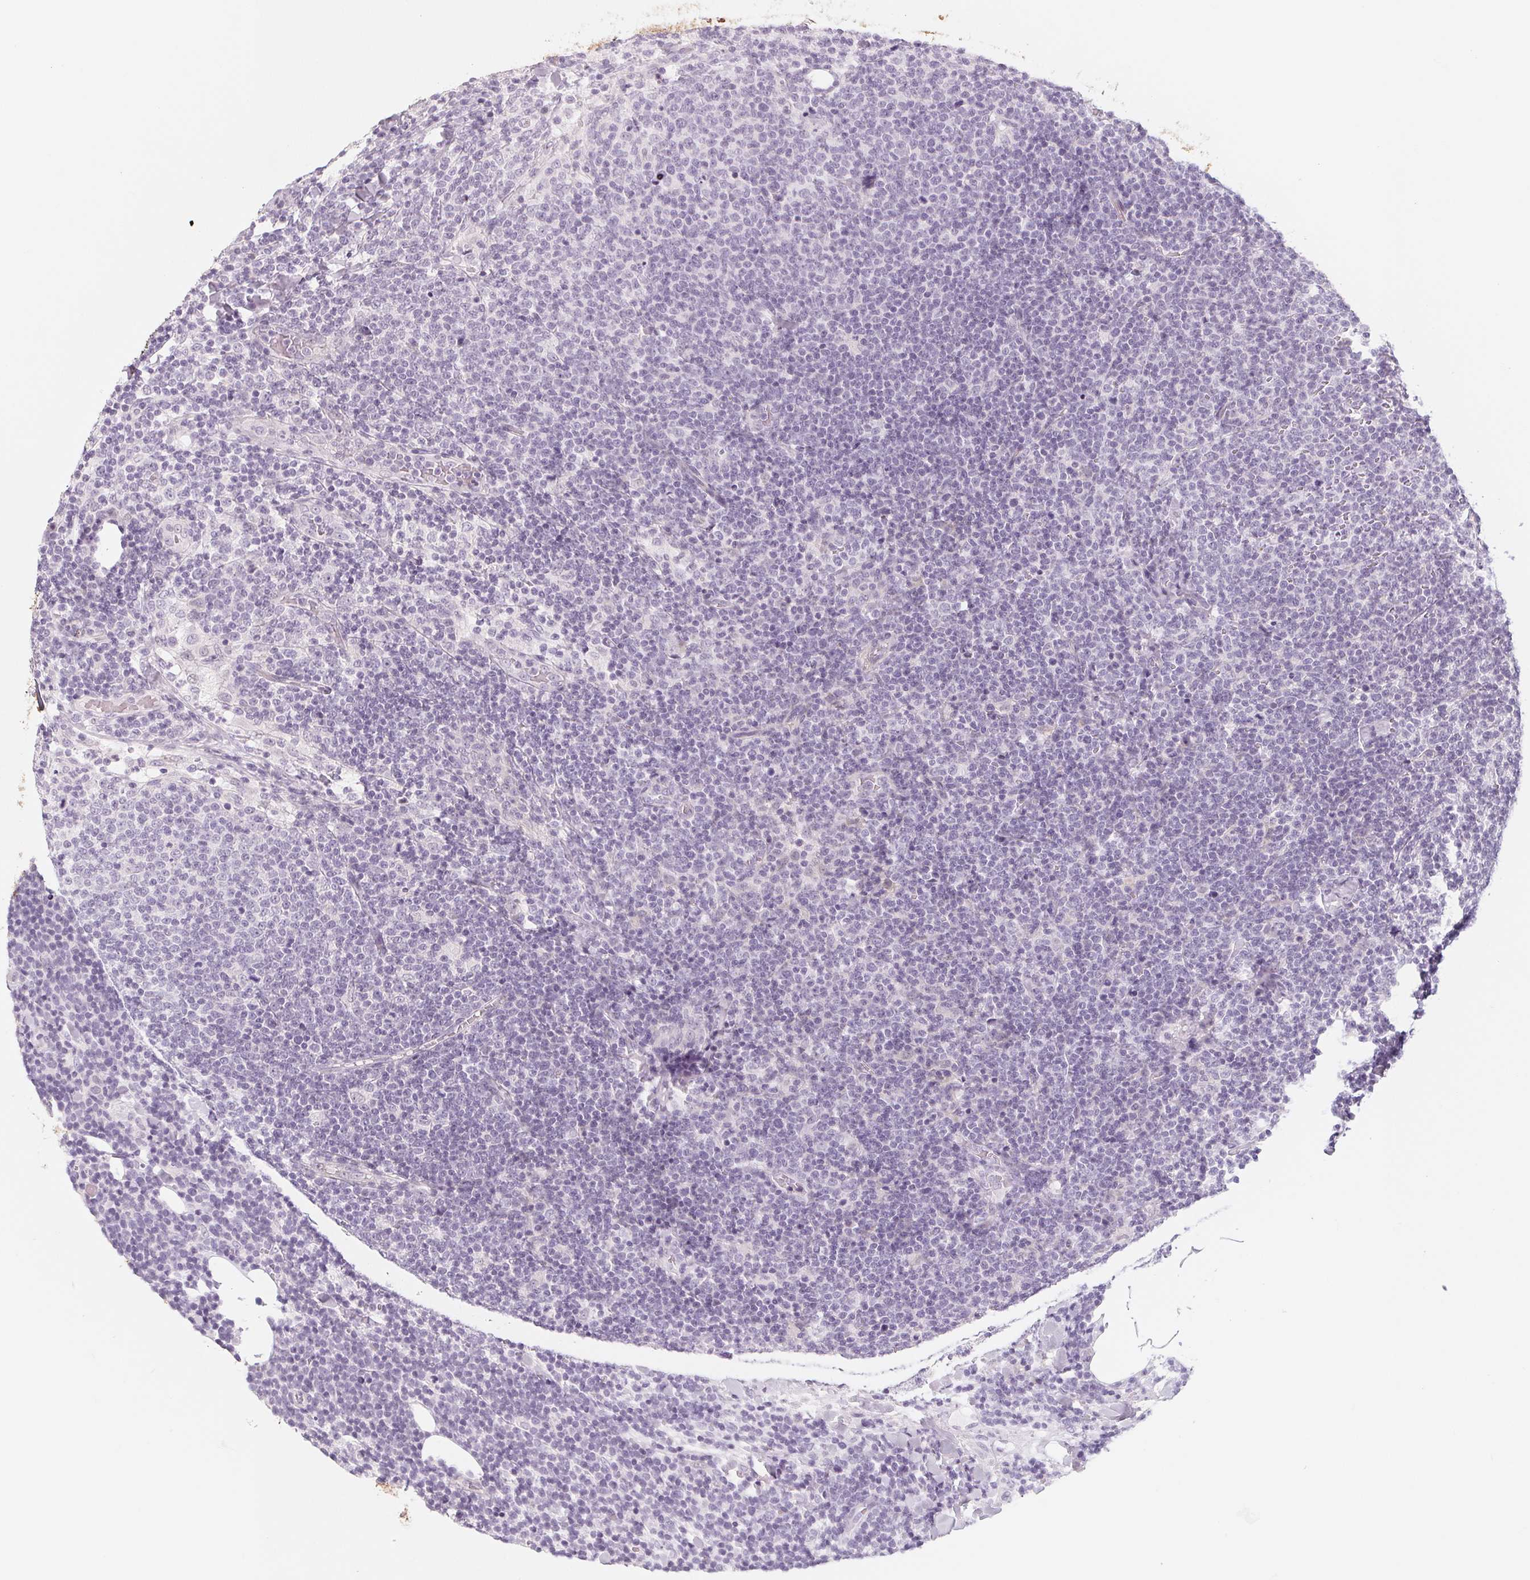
{"staining": {"intensity": "negative", "quantity": "none", "location": "none"}, "tissue": "lymphoma", "cell_type": "Tumor cells", "image_type": "cancer", "snomed": [{"axis": "morphology", "description": "Malignant lymphoma, non-Hodgkin's type, High grade"}, {"axis": "topography", "description": "Lymph node"}], "caption": "Immunohistochemistry (IHC) photomicrograph of neoplastic tissue: human lymphoma stained with DAB (3,3'-diaminobenzidine) reveals no significant protein positivity in tumor cells.", "gene": "SH3GL2", "patient": {"sex": "male", "age": 61}}